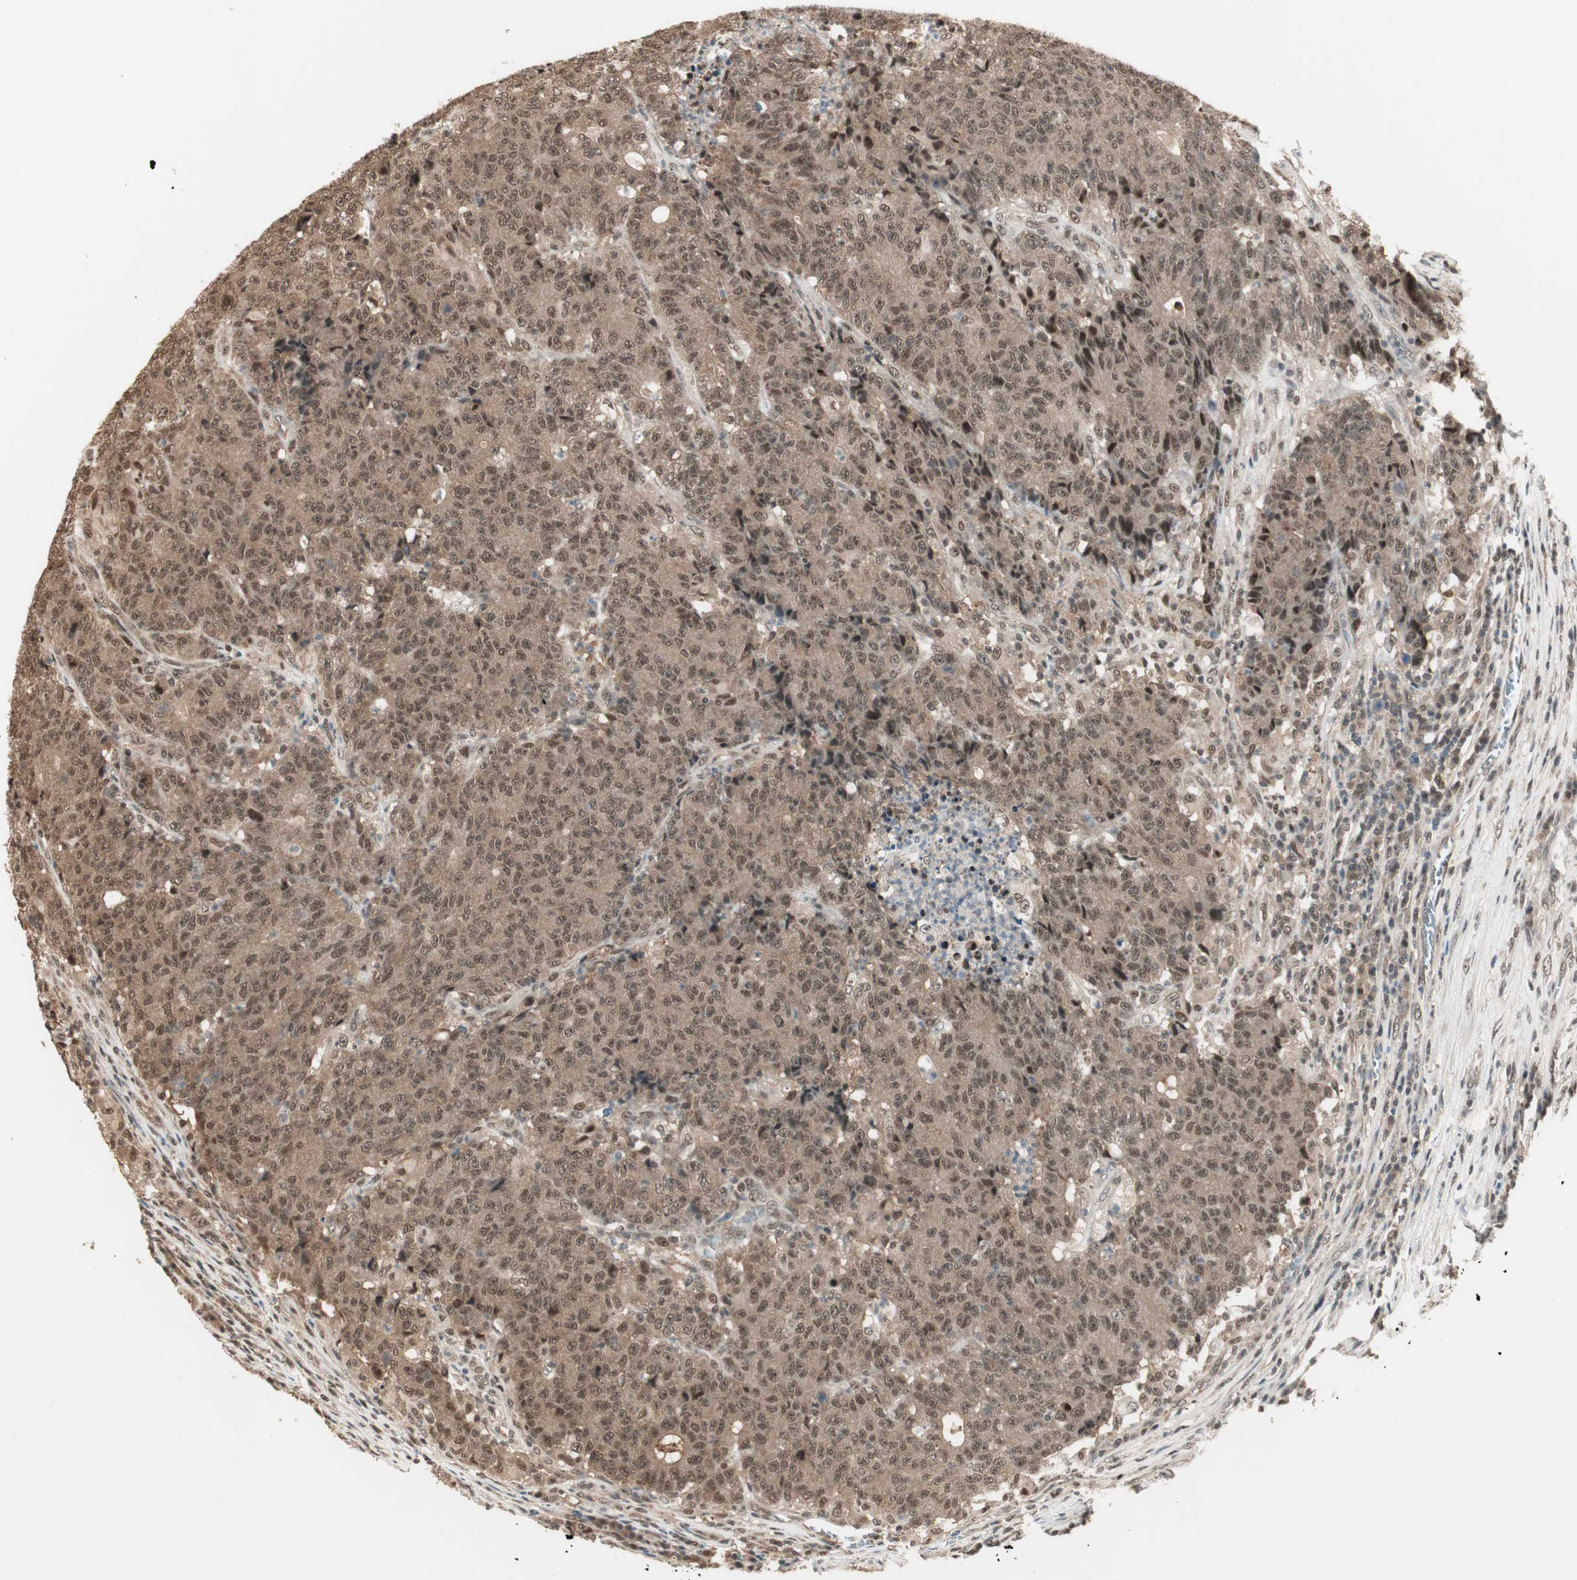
{"staining": {"intensity": "moderate", "quantity": ">75%", "location": "cytoplasmic/membranous,nuclear"}, "tissue": "colorectal cancer", "cell_type": "Tumor cells", "image_type": "cancer", "snomed": [{"axis": "morphology", "description": "Normal tissue, NOS"}, {"axis": "morphology", "description": "Adenocarcinoma, NOS"}, {"axis": "topography", "description": "Colon"}], "caption": "Immunohistochemistry histopathology image of adenocarcinoma (colorectal) stained for a protein (brown), which exhibits medium levels of moderate cytoplasmic/membranous and nuclear staining in approximately >75% of tumor cells.", "gene": "ZNF701", "patient": {"sex": "female", "age": 75}}